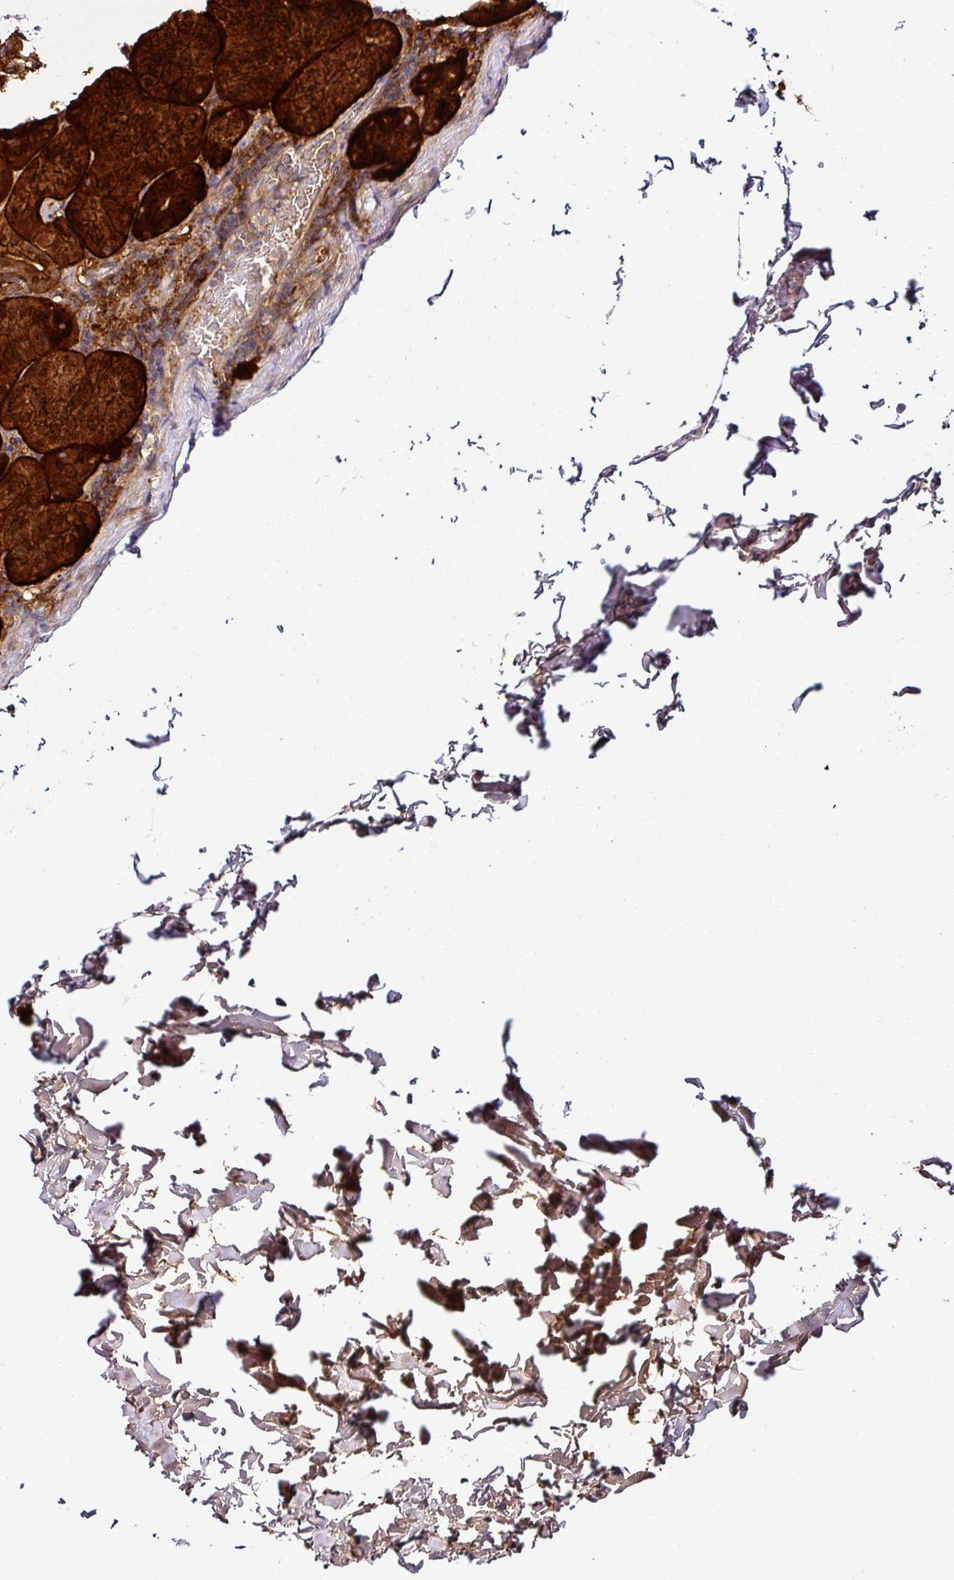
{"staining": {"intensity": "strong", "quantity": ">75%", "location": "cytoplasmic/membranous"}, "tissue": "stomach", "cell_type": "Glandular cells", "image_type": "normal", "snomed": [{"axis": "morphology", "description": "Normal tissue, NOS"}, {"axis": "topography", "description": "Stomach, upper"}], "caption": "Protein staining by immunohistochemistry (IHC) reveals strong cytoplasmic/membranous expression in approximately >75% of glandular cells in normal stomach.", "gene": "NAPSA", "patient": {"sex": "female", "age": 56}}